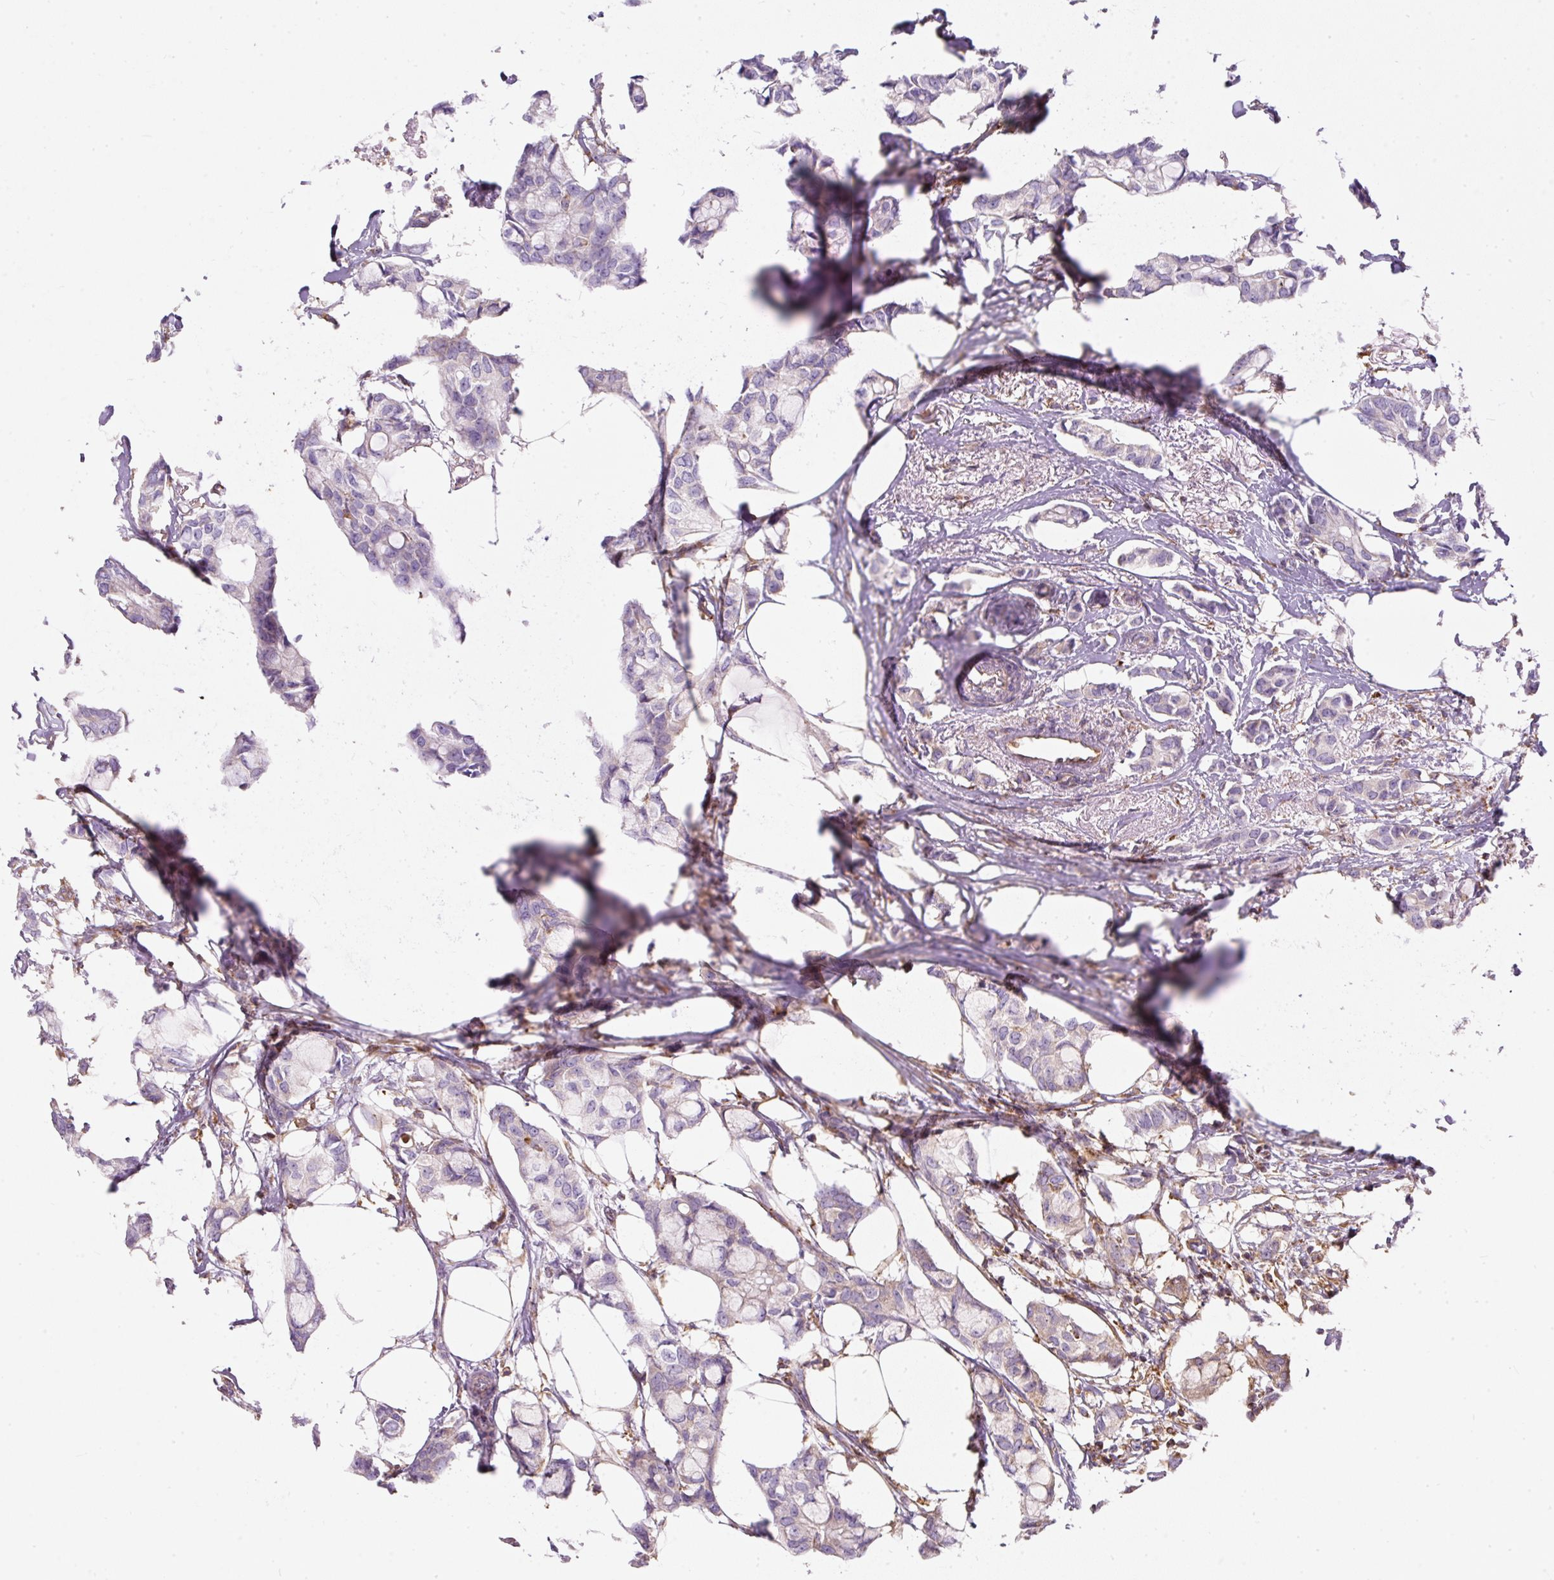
{"staining": {"intensity": "negative", "quantity": "none", "location": "none"}, "tissue": "breast cancer", "cell_type": "Tumor cells", "image_type": "cancer", "snomed": [{"axis": "morphology", "description": "Duct carcinoma"}, {"axis": "topography", "description": "Breast"}], "caption": "The micrograph displays no significant expression in tumor cells of breast cancer.", "gene": "ERAP2", "patient": {"sex": "female", "age": 73}}